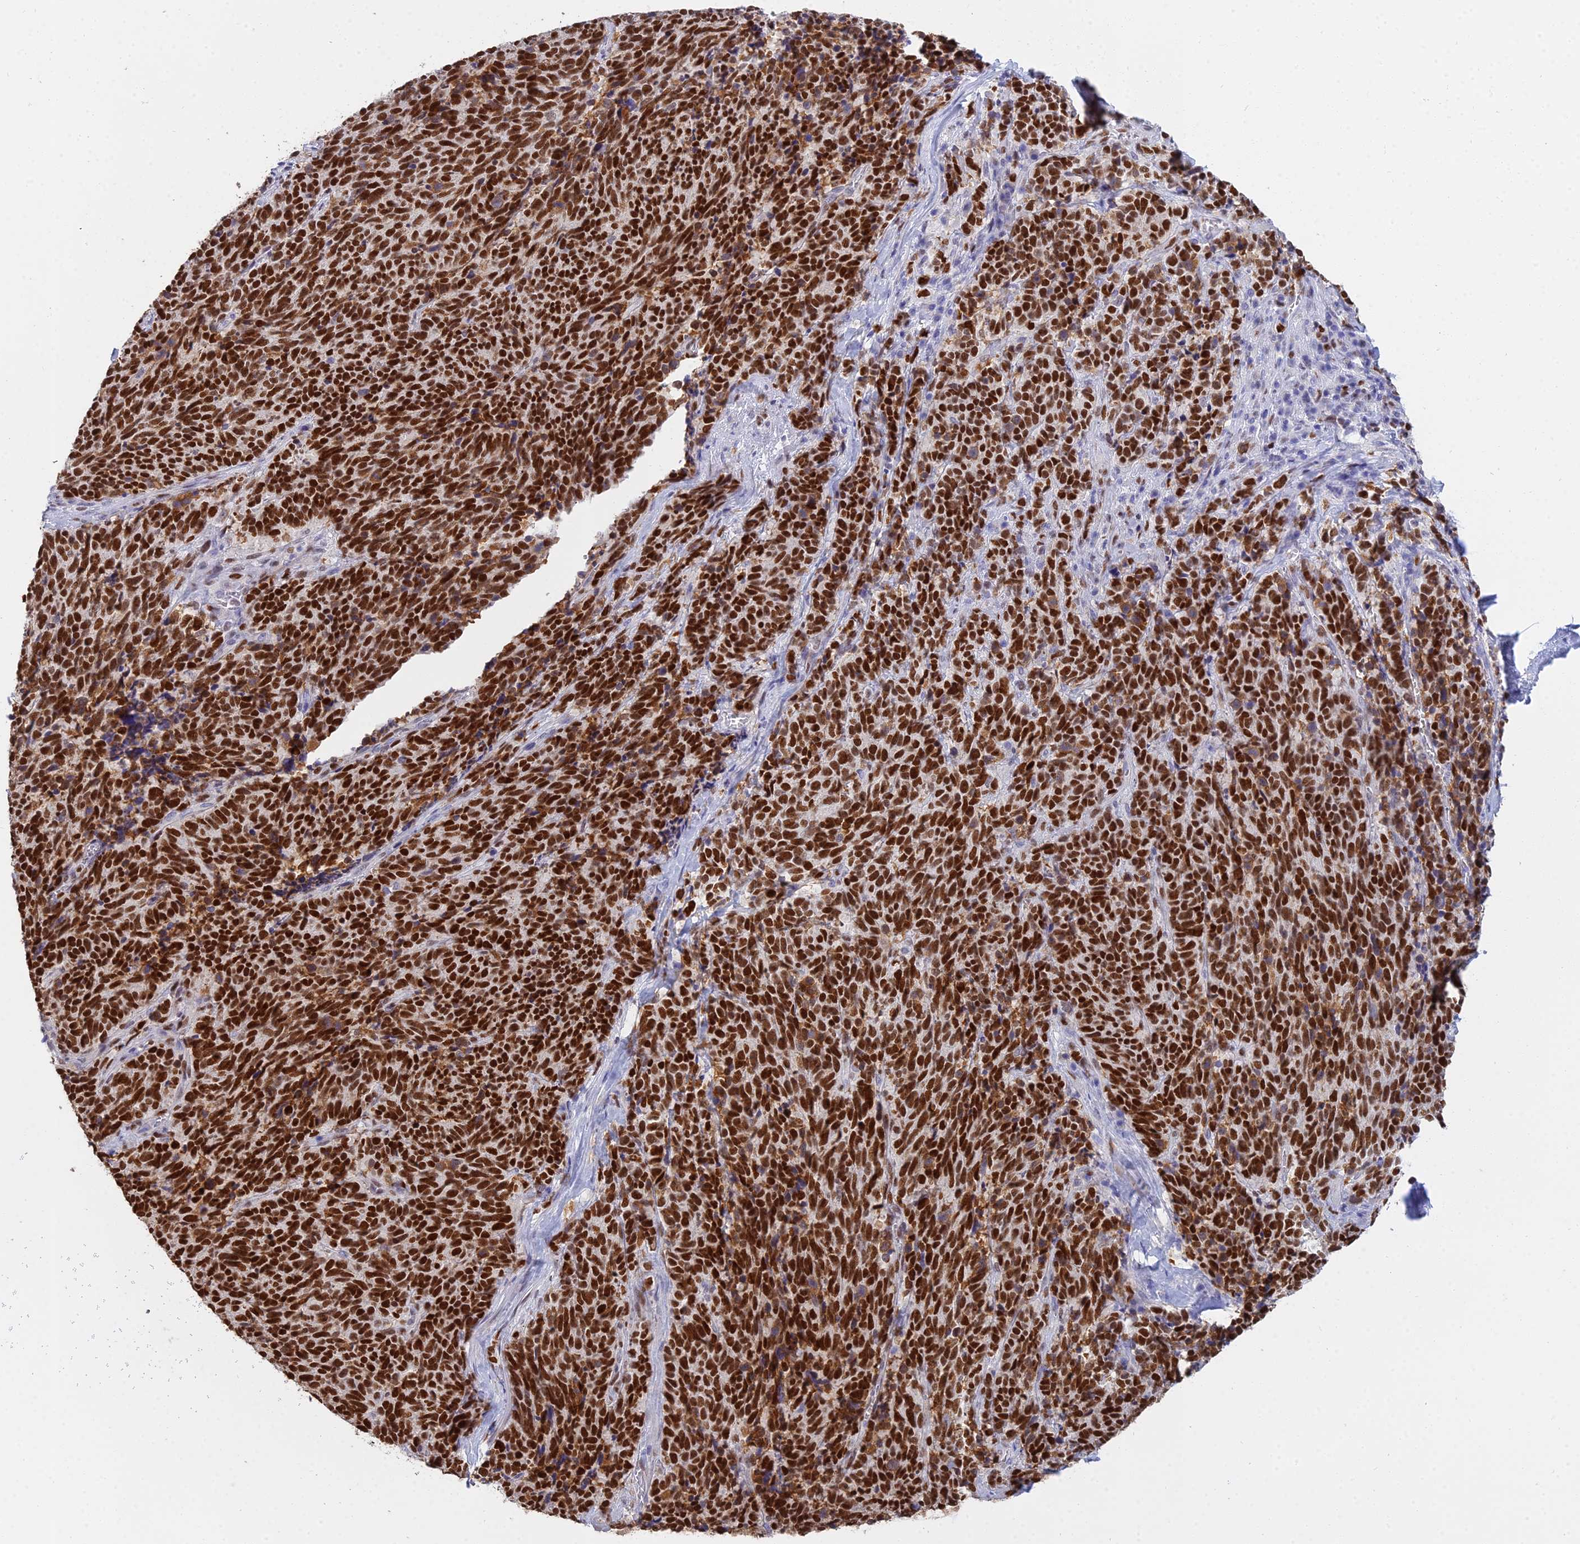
{"staining": {"intensity": "strong", "quantity": ">75%", "location": "nuclear"}, "tissue": "cervical cancer", "cell_type": "Tumor cells", "image_type": "cancer", "snomed": [{"axis": "morphology", "description": "Squamous cell carcinoma, NOS"}, {"axis": "topography", "description": "Cervix"}], "caption": "Squamous cell carcinoma (cervical) was stained to show a protein in brown. There is high levels of strong nuclear positivity in approximately >75% of tumor cells.", "gene": "MCM2", "patient": {"sex": "female", "age": 29}}